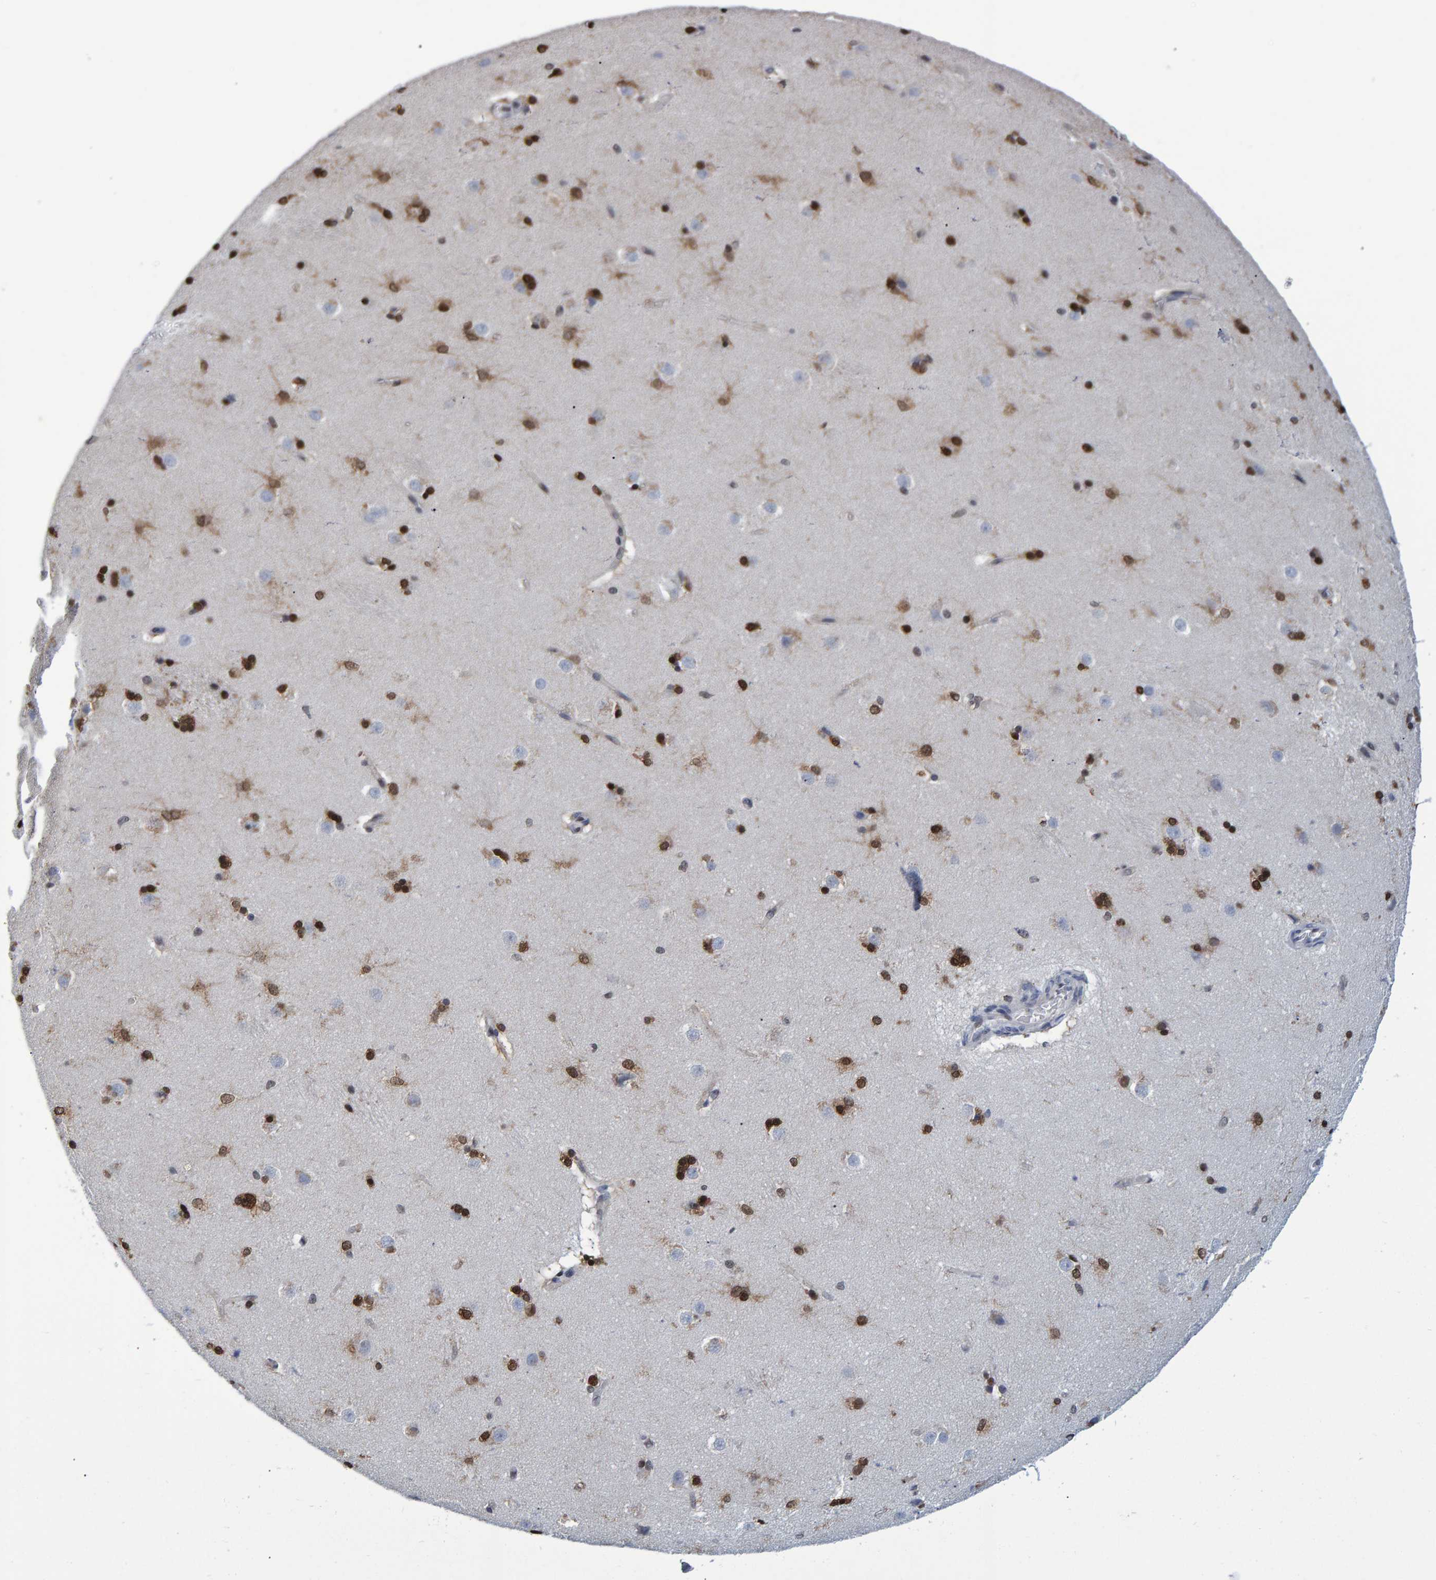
{"staining": {"intensity": "strong", "quantity": "25%-75%", "location": "cytoplasmic/membranous,nuclear"}, "tissue": "caudate", "cell_type": "Glial cells", "image_type": "normal", "snomed": [{"axis": "morphology", "description": "Normal tissue, NOS"}, {"axis": "topography", "description": "Lateral ventricle wall"}], "caption": "A micrograph of caudate stained for a protein demonstrates strong cytoplasmic/membranous,nuclear brown staining in glial cells. The staining was performed using DAB to visualize the protein expression in brown, while the nuclei were stained in blue with hematoxylin (Magnification: 20x).", "gene": "QKI", "patient": {"sex": "female", "age": 19}}